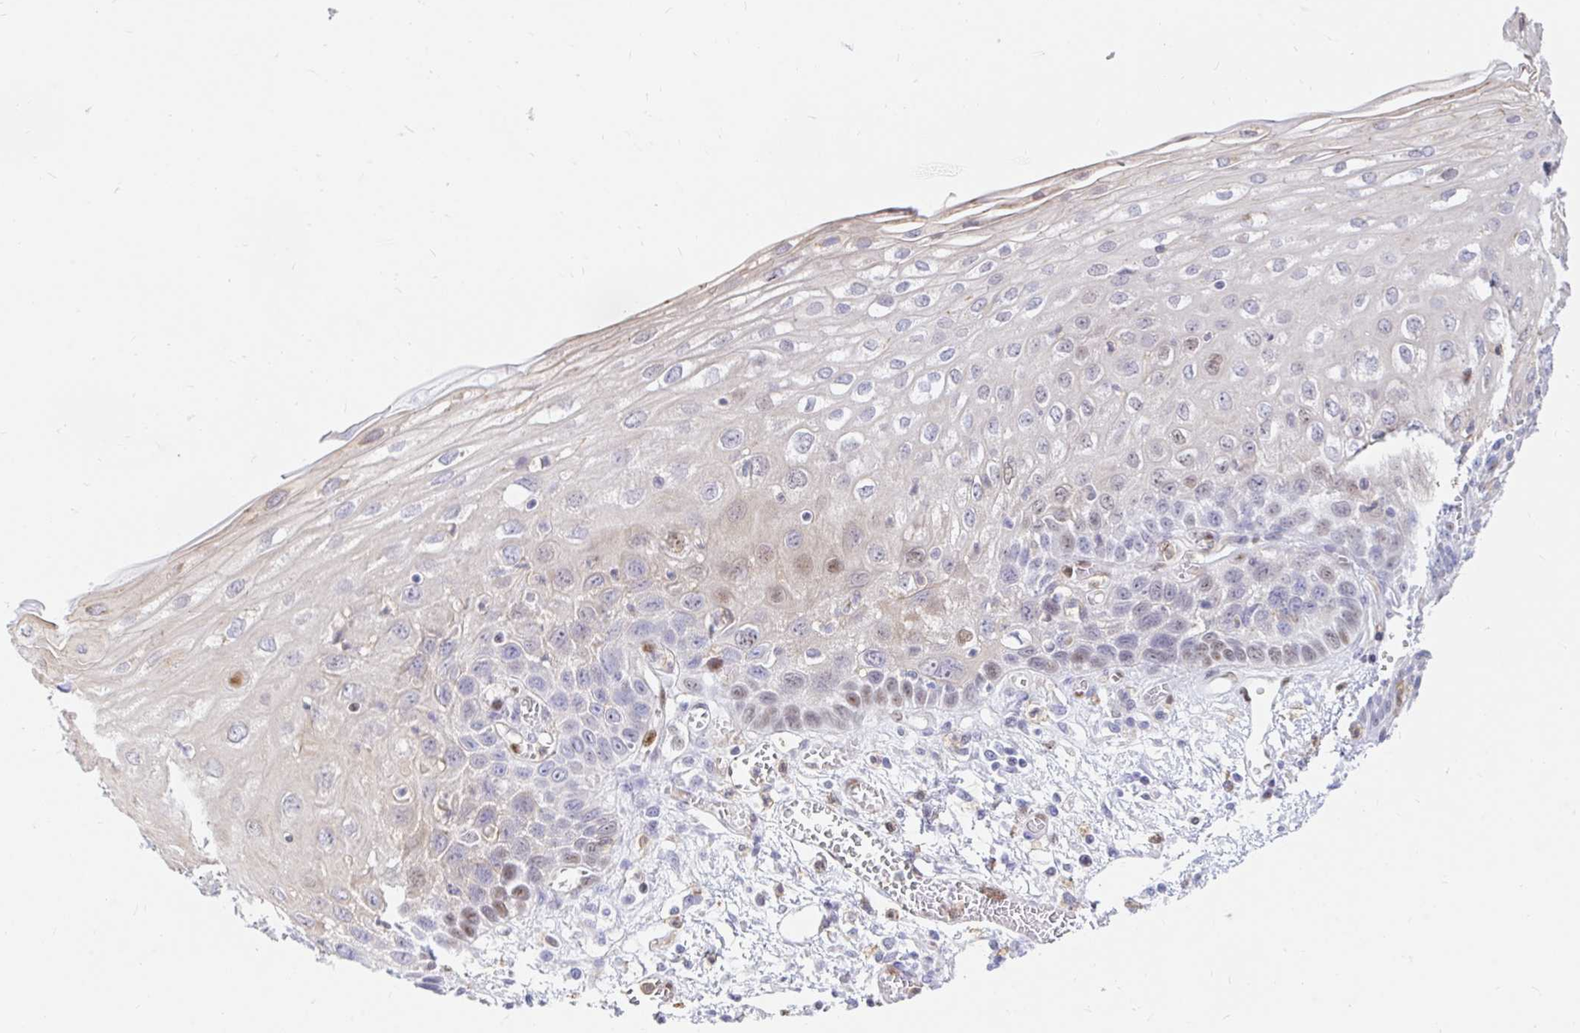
{"staining": {"intensity": "weak", "quantity": "<25%", "location": "nuclear"}, "tissue": "esophagus", "cell_type": "Squamous epithelial cells", "image_type": "normal", "snomed": [{"axis": "morphology", "description": "Normal tissue, NOS"}, {"axis": "morphology", "description": "Adenocarcinoma, NOS"}, {"axis": "topography", "description": "Esophagus"}], "caption": "Immunohistochemistry (IHC) photomicrograph of normal esophagus: esophagus stained with DAB (3,3'-diaminobenzidine) reveals no significant protein expression in squamous epithelial cells.", "gene": "HINFP", "patient": {"sex": "male", "age": 81}}